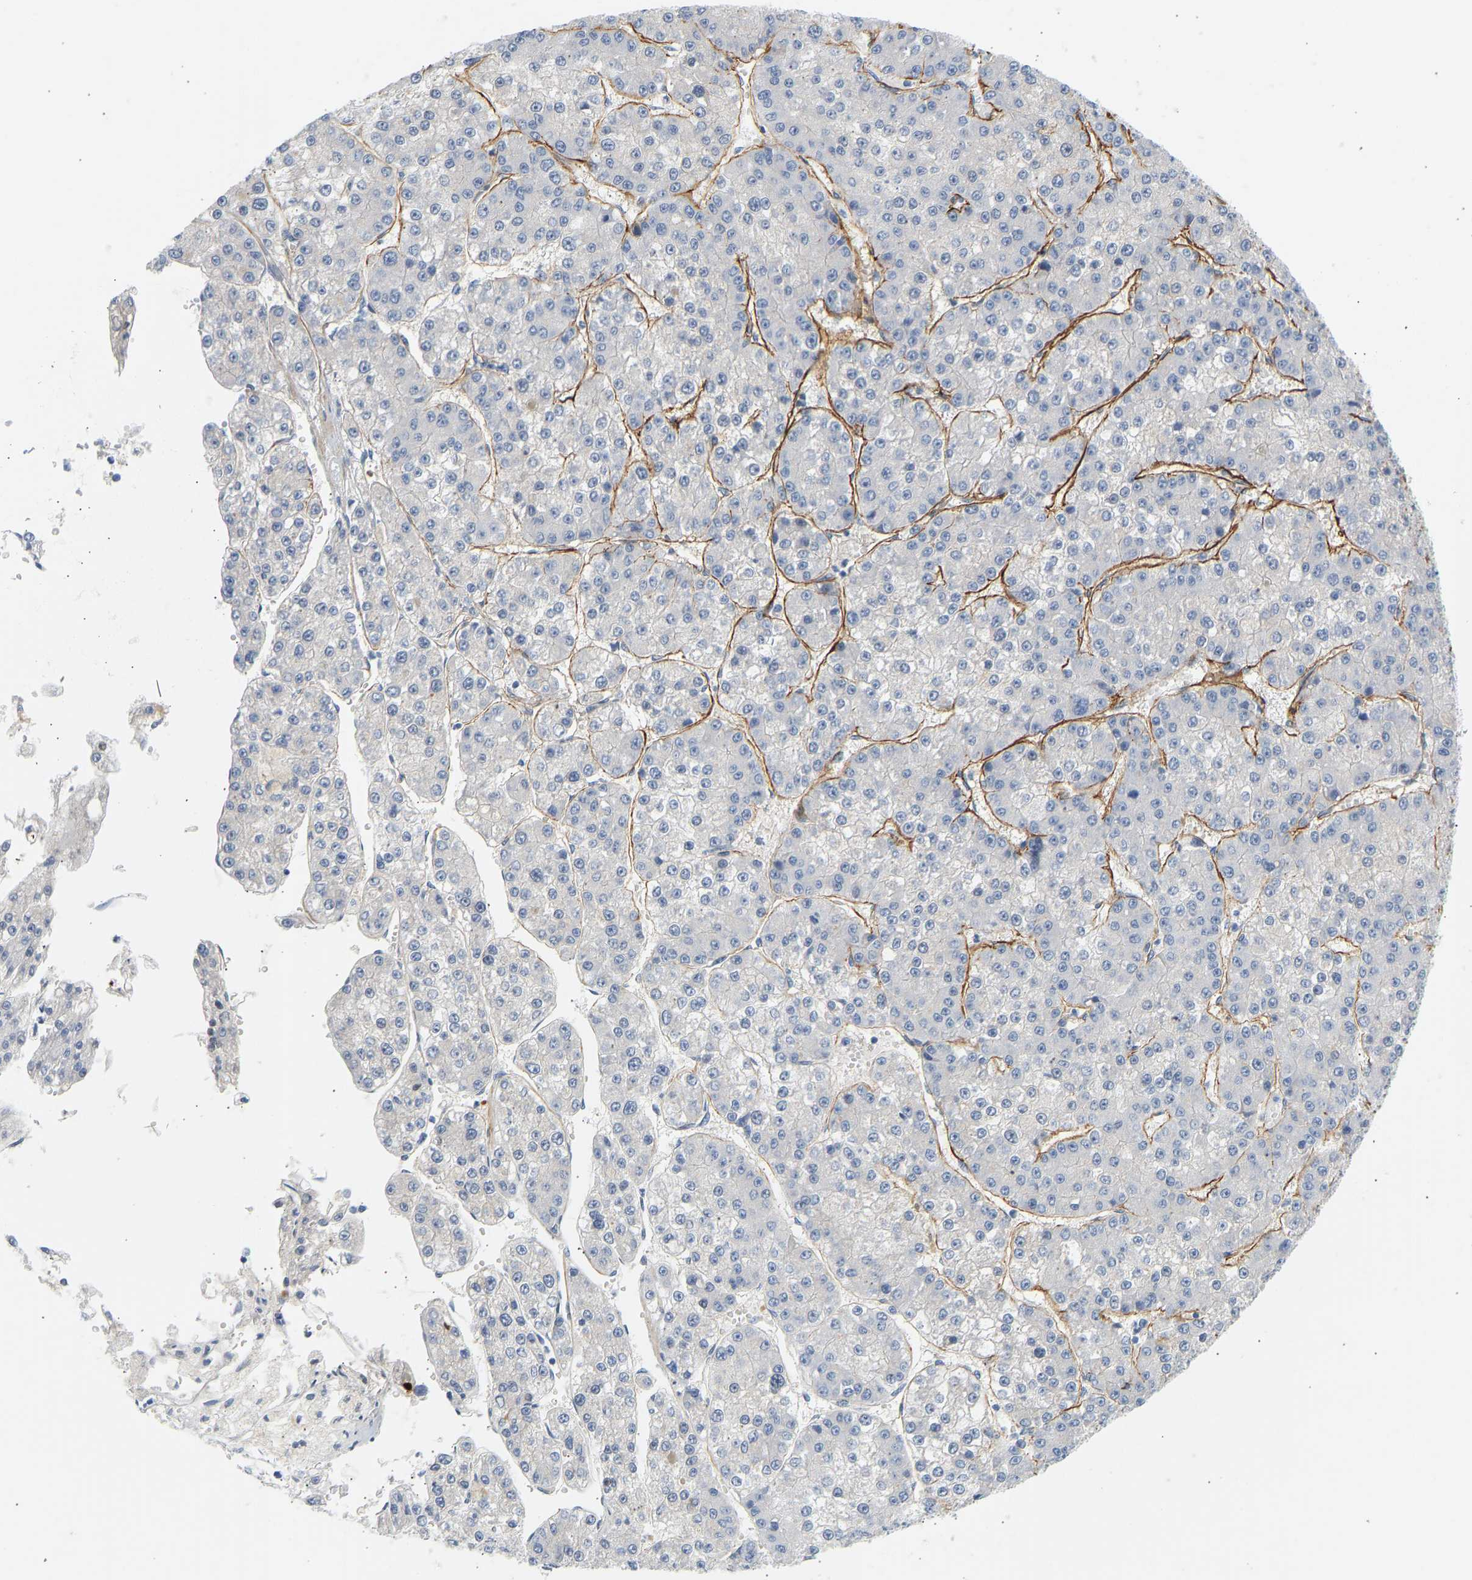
{"staining": {"intensity": "negative", "quantity": "none", "location": "none"}, "tissue": "liver cancer", "cell_type": "Tumor cells", "image_type": "cancer", "snomed": [{"axis": "morphology", "description": "Carcinoma, Hepatocellular, NOS"}, {"axis": "topography", "description": "Liver"}], "caption": "Immunohistochemical staining of liver cancer exhibits no significant staining in tumor cells.", "gene": "SLC30A7", "patient": {"sex": "female", "age": 73}}